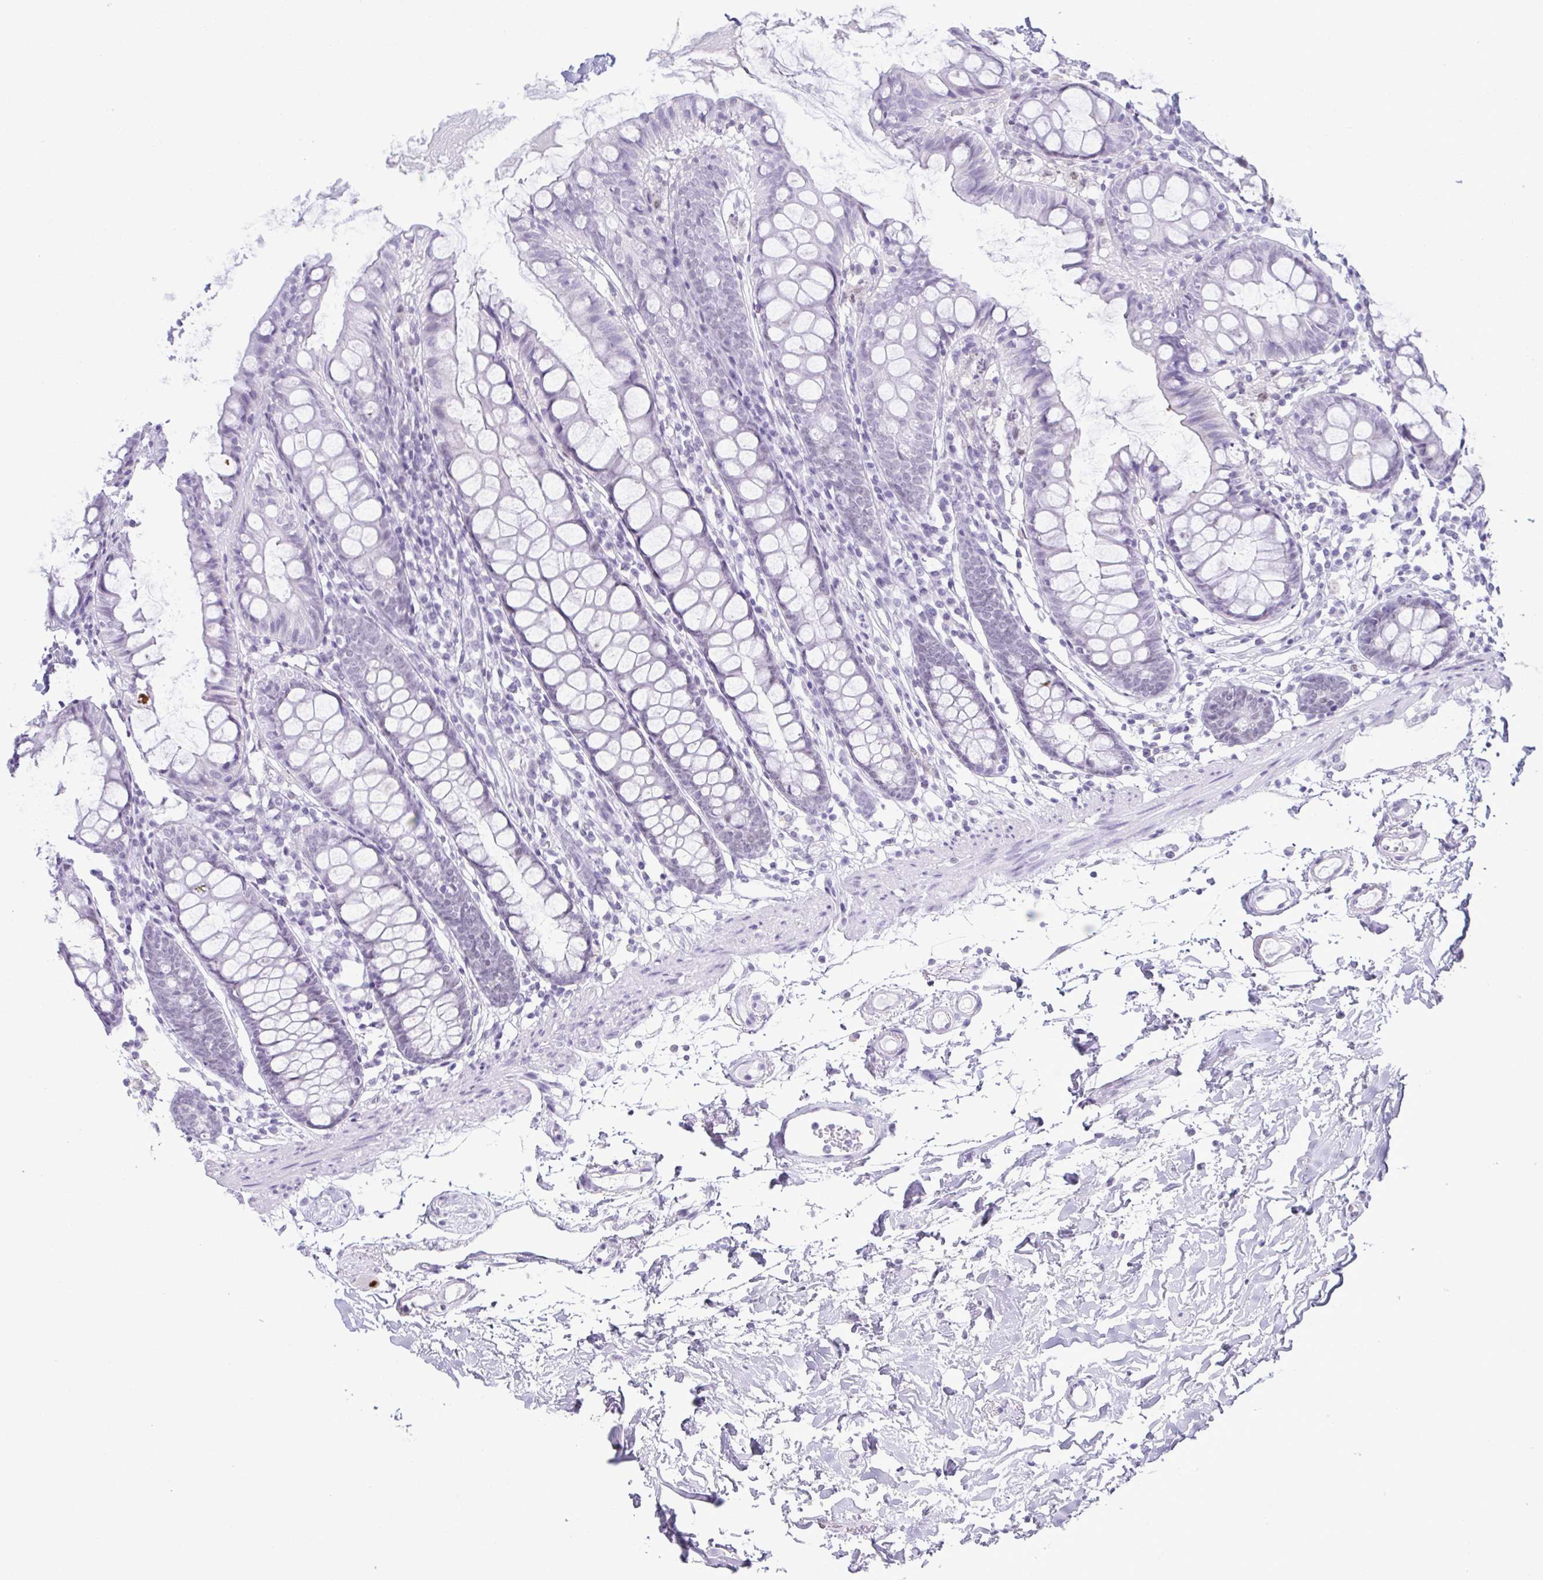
{"staining": {"intensity": "negative", "quantity": "none", "location": "none"}, "tissue": "colon", "cell_type": "Endothelial cells", "image_type": "normal", "snomed": [{"axis": "morphology", "description": "Normal tissue, NOS"}, {"axis": "topography", "description": "Colon"}], "caption": "Protein analysis of normal colon displays no significant staining in endothelial cells. (DAB immunohistochemistry, high magnification).", "gene": "SUGP2", "patient": {"sex": "female", "age": 84}}